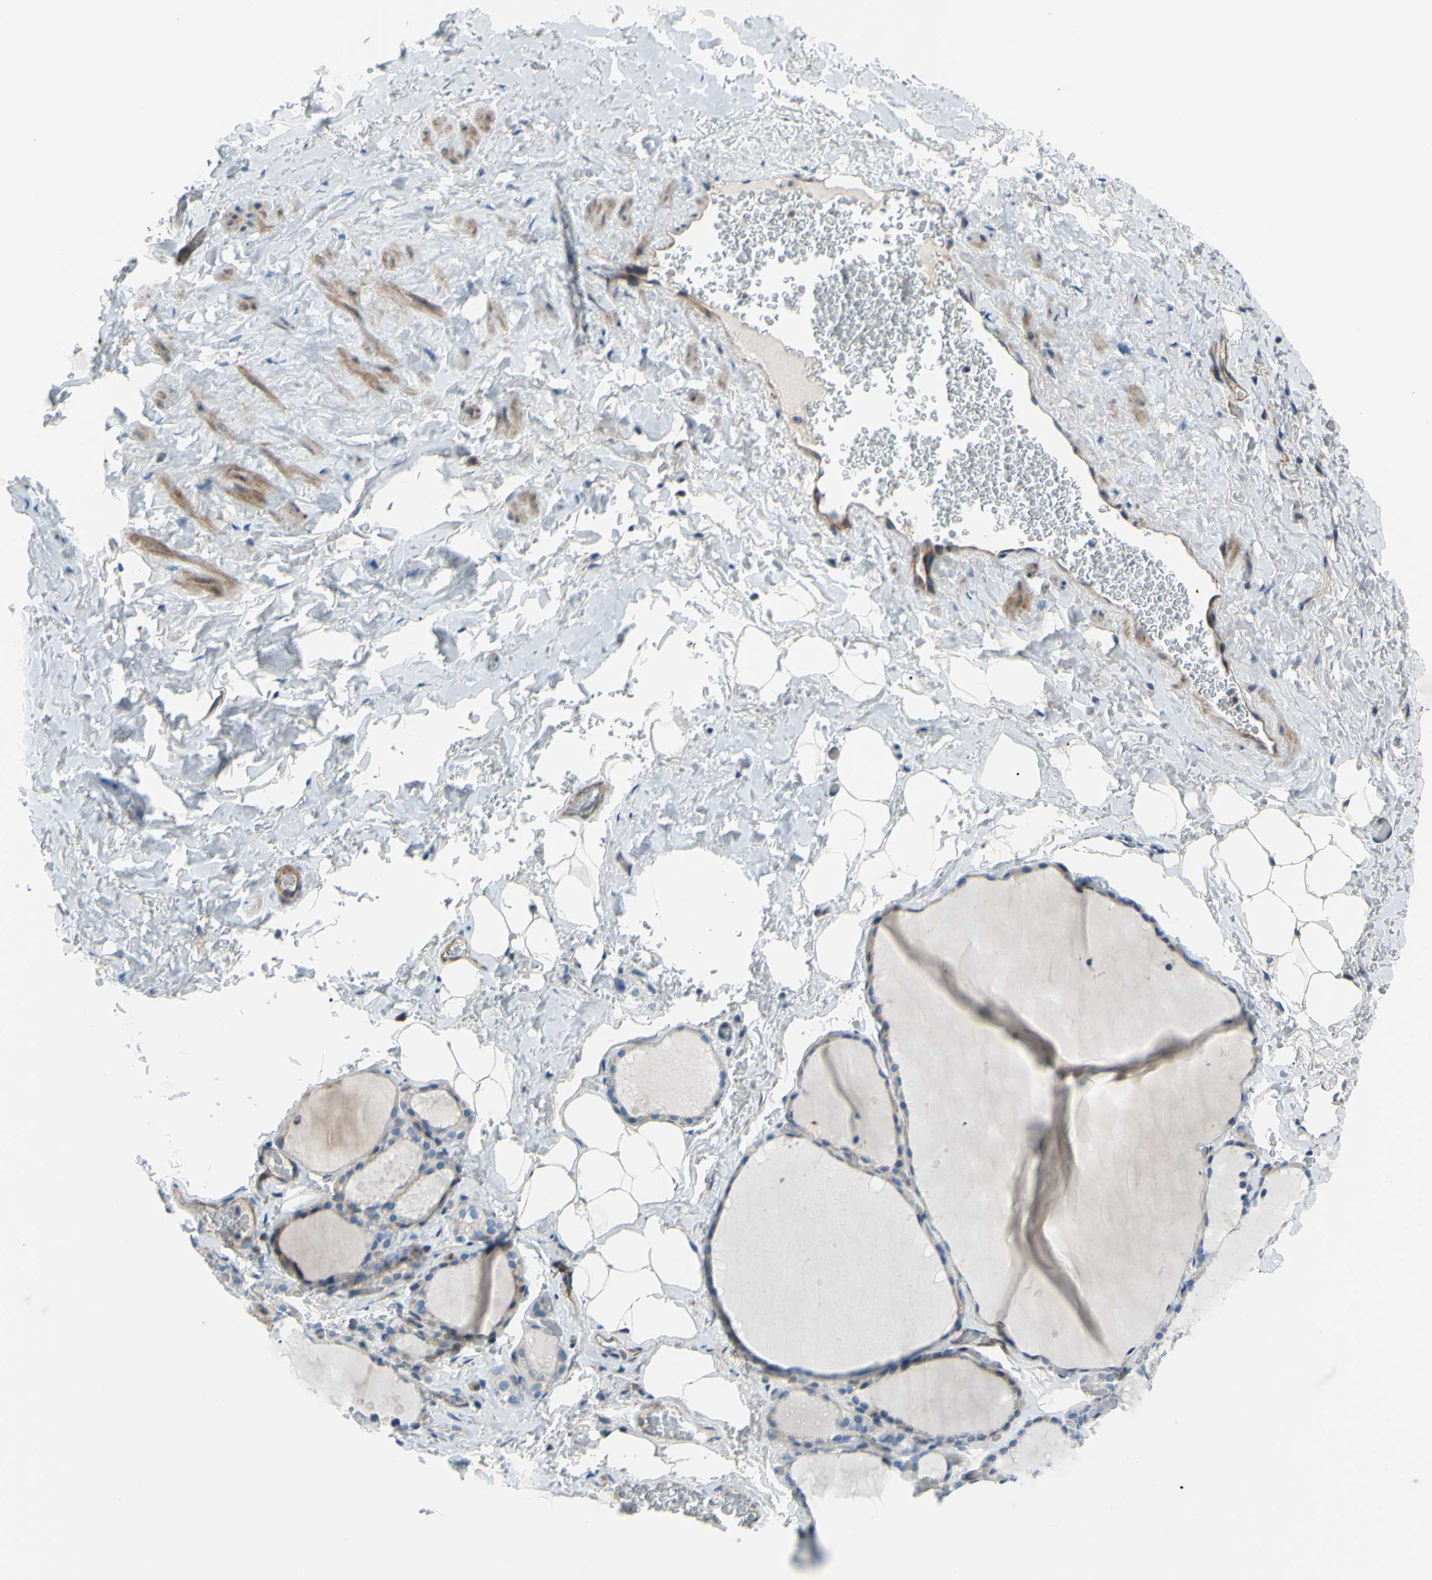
{"staining": {"intensity": "moderate", "quantity": "<25%", "location": "cytoplasmic/membranous"}, "tissue": "thyroid gland", "cell_type": "Glandular cells", "image_type": "normal", "snomed": [{"axis": "morphology", "description": "Normal tissue, NOS"}, {"axis": "topography", "description": "Thyroid gland"}], "caption": "An immunohistochemistry (IHC) micrograph of benign tissue is shown. Protein staining in brown shows moderate cytoplasmic/membranous positivity in thyroid gland within glandular cells. Nuclei are stained in blue.", "gene": "PAK2", "patient": {"sex": "male", "age": 61}}